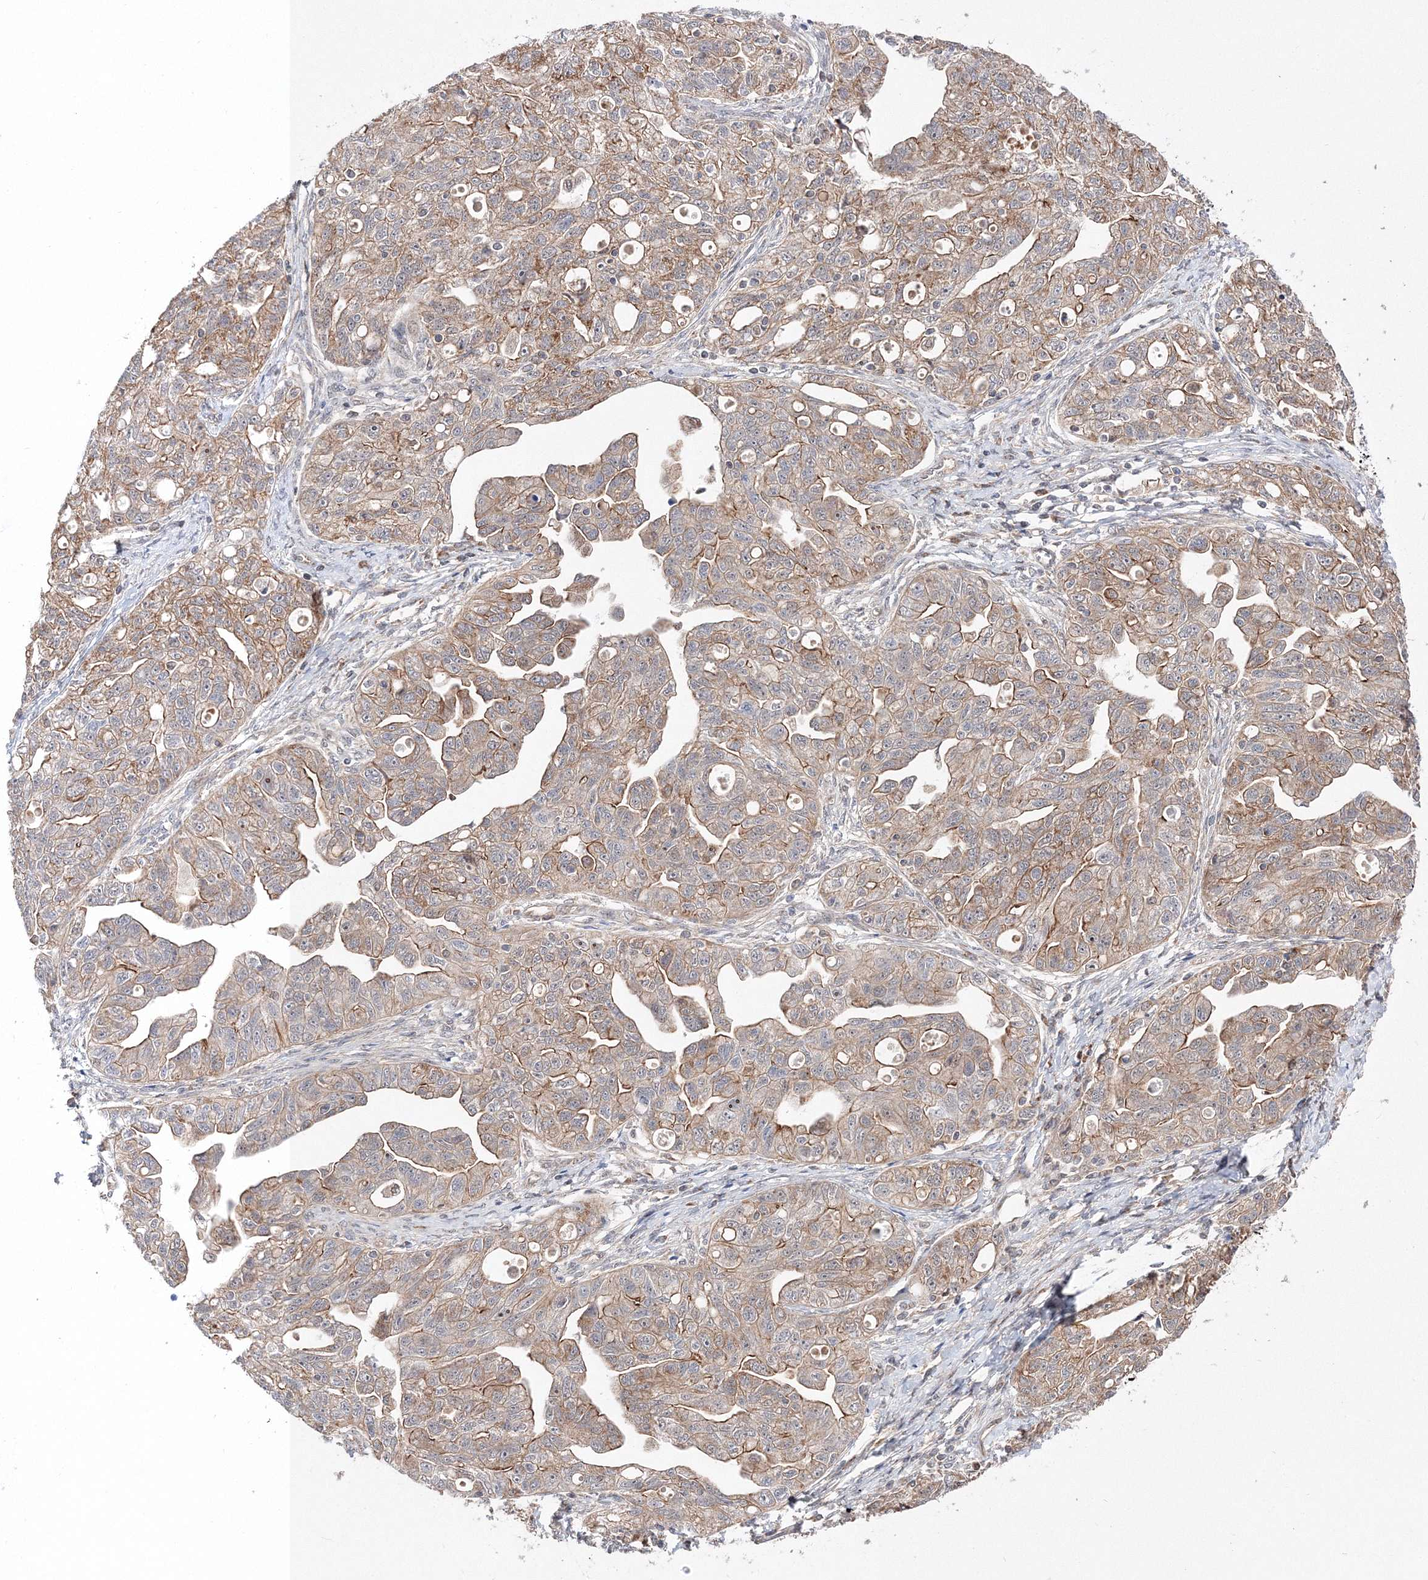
{"staining": {"intensity": "weak", "quantity": ">75%", "location": "cytoplasmic/membranous"}, "tissue": "ovarian cancer", "cell_type": "Tumor cells", "image_type": "cancer", "snomed": [{"axis": "morphology", "description": "Carcinoma, NOS"}, {"axis": "morphology", "description": "Cystadenocarcinoma, serous, NOS"}, {"axis": "topography", "description": "Ovary"}], "caption": "Immunohistochemical staining of human ovarian cancer (serous cystadenocarcinoma) shows low levels of weak cytoplasmic/membranous protein expression in approximately >75% of tumor cells. The staining was performed using DAB (3,3'-diaminobenzidine) to visualize the protein expression in brown, while the nuclei were stained in blue with hematoxylin (Magnification: 20x).", "gene": "DALRD3", "patient": {"sex": "female", "age": 69}}